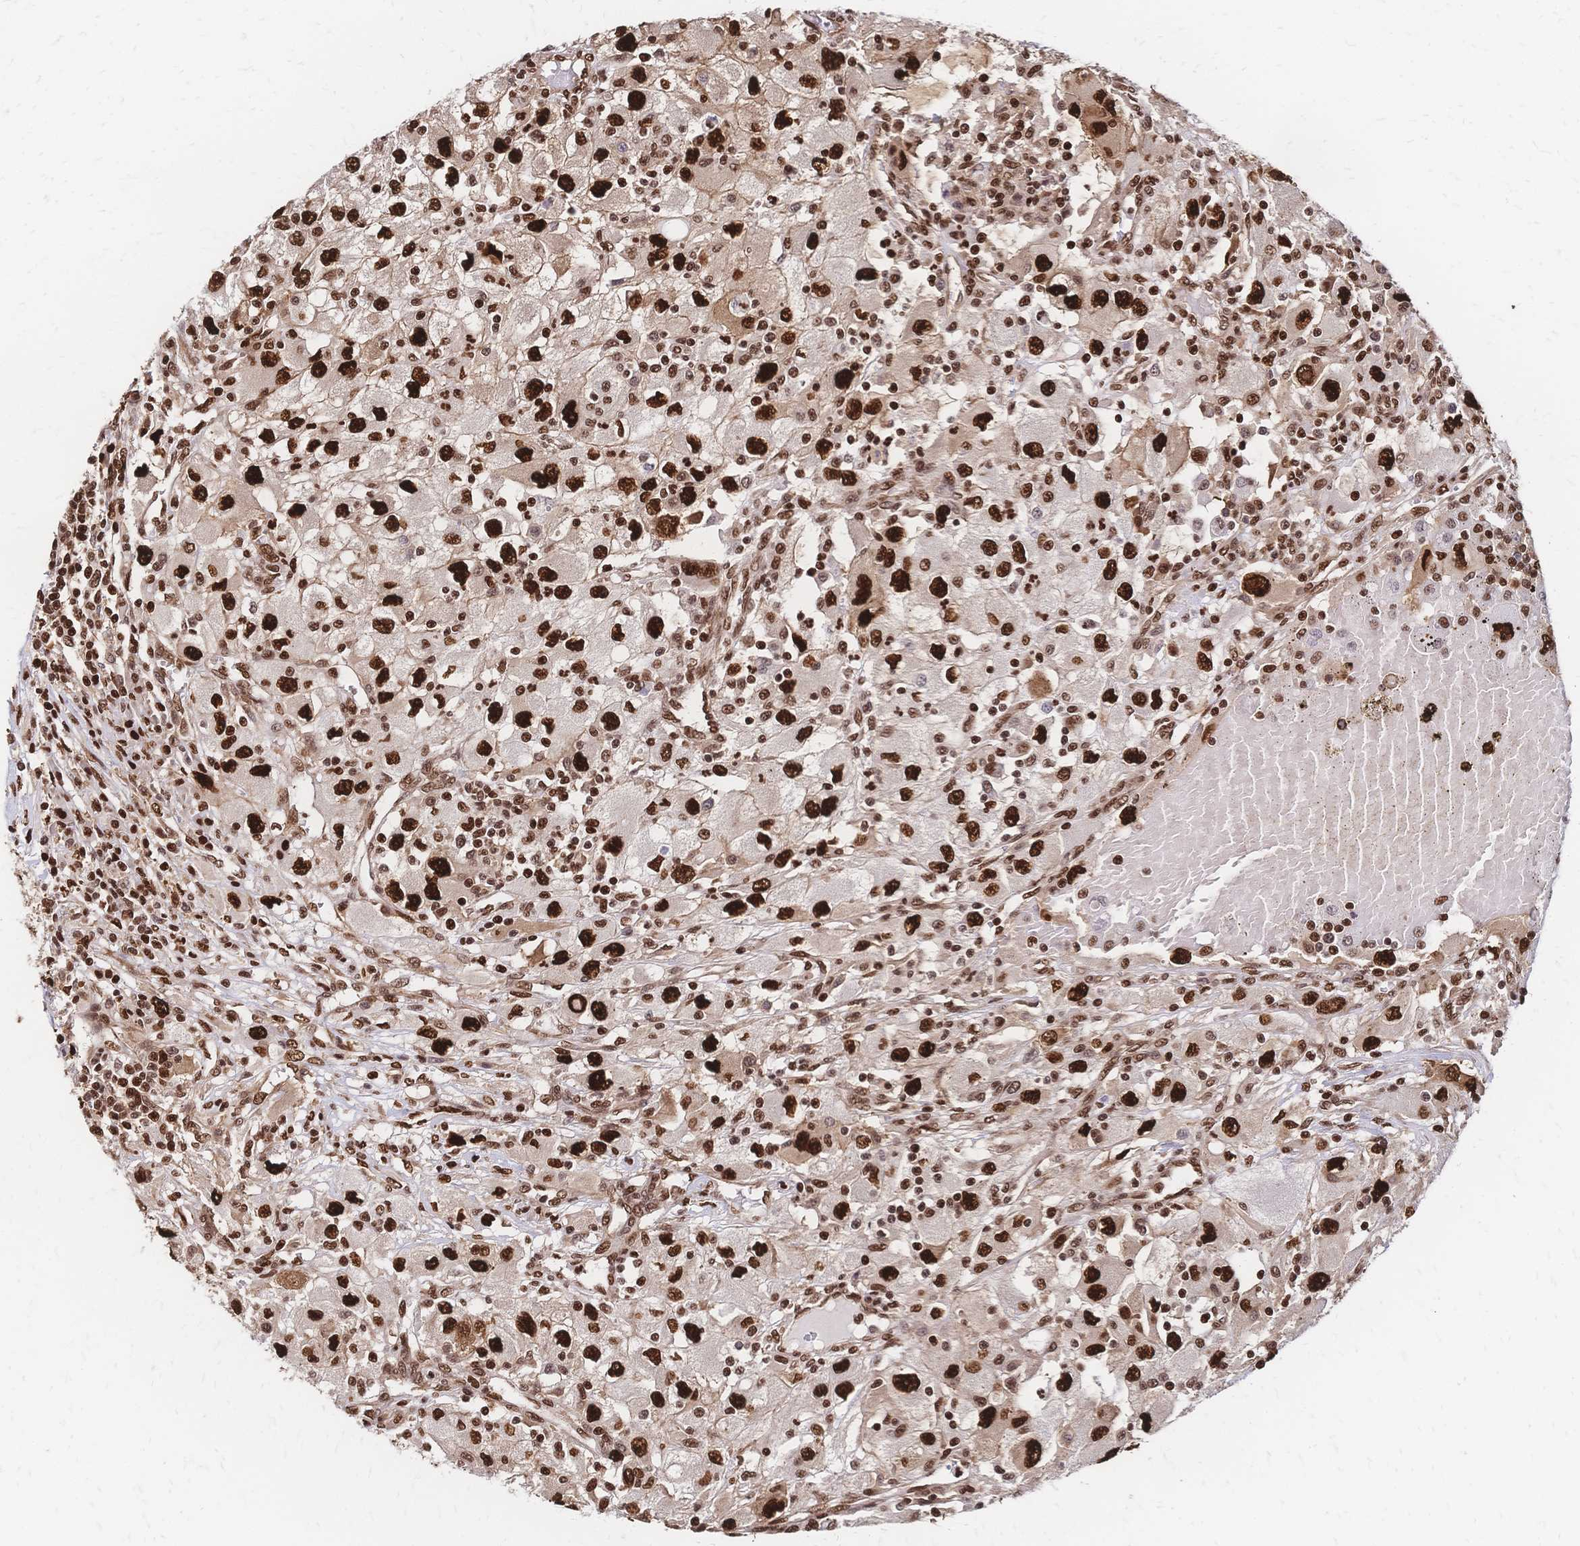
{"staining": {"intensity": "strong", "quantity": ">75%", "location": "nuclear"}, "tissue": "renal cancer", "cell_type": "Tumor cells", "image_type": "cancer", "snomed": [{"axis": "morphology", "description": "Adenocarcinoma, NOS"}, {"axis": "topography", "description": "Kidney"}], "caption": "A high amount of strong nuclear expression is seen in approximately >75% of tumor cells in renal cancer tissue.", "gene": "HDGF", "patient": {"sex": "female", "age": 67}}